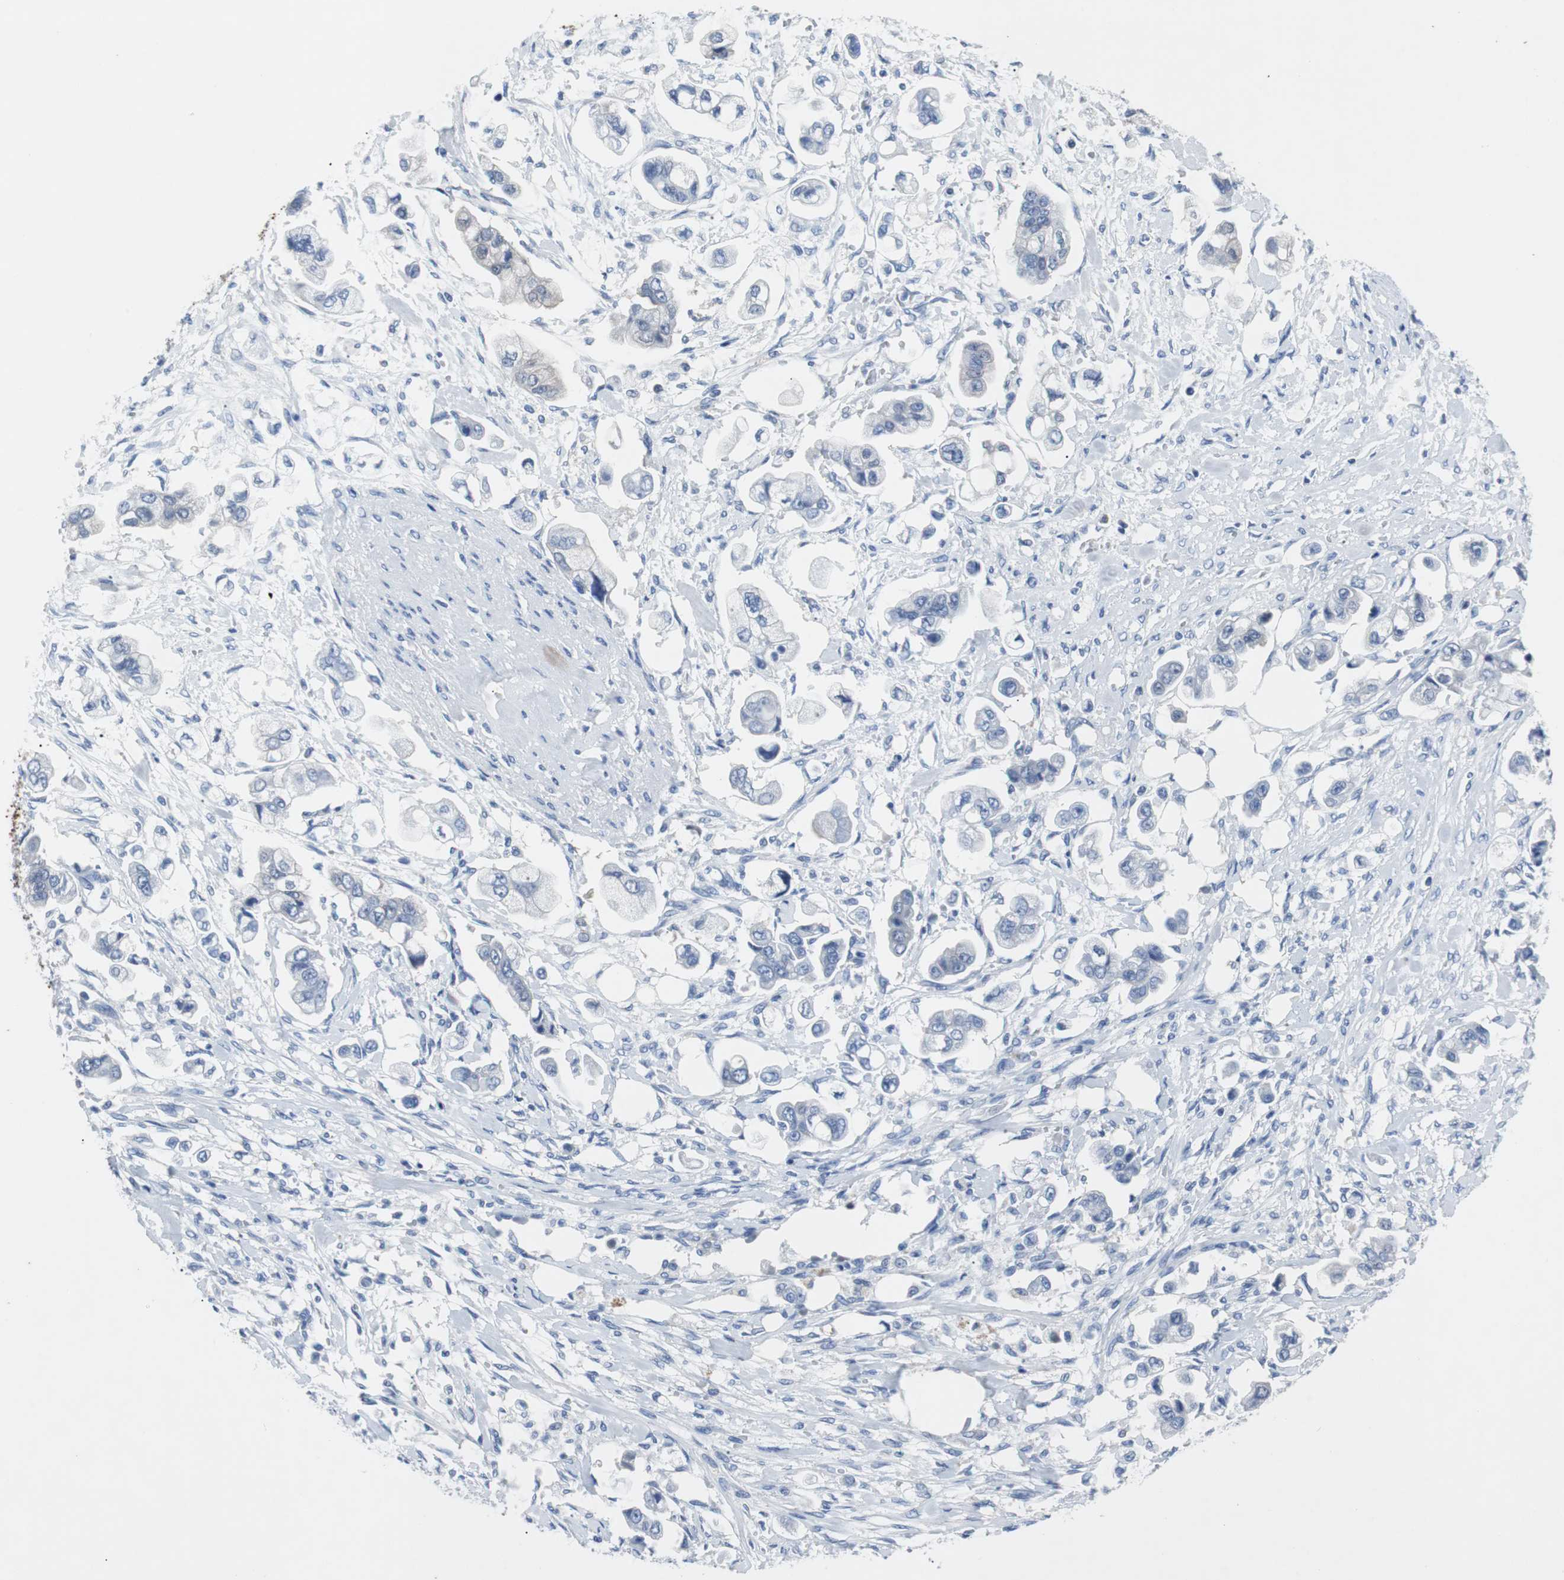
{"staining": {"intensity": "negative", "quantity": "none", "location": "none"}, "tissue": "stomach cancer", "cell_type": "Tumor cells", "image_type": "cancer", "snomed": [{"axis": "morphology", "description": "Adenocarcinoma, NOS"}, {"axis": "topography", "description": "Stomach"}], "caption": "Immunohistochemistry (IHC) micrograph of neoplastic tissue: stomach cancer stained with DAB exhibits no significant protein positivity in tumor cells. Brightfield microscopy of IHC stained with DAB (3,3'-diaminobenzidine) (brown) and hematoxylin (blue), captured at high magnification.", "gene": "EEF2K", "patient": {"sex": "male", "age": 62}}